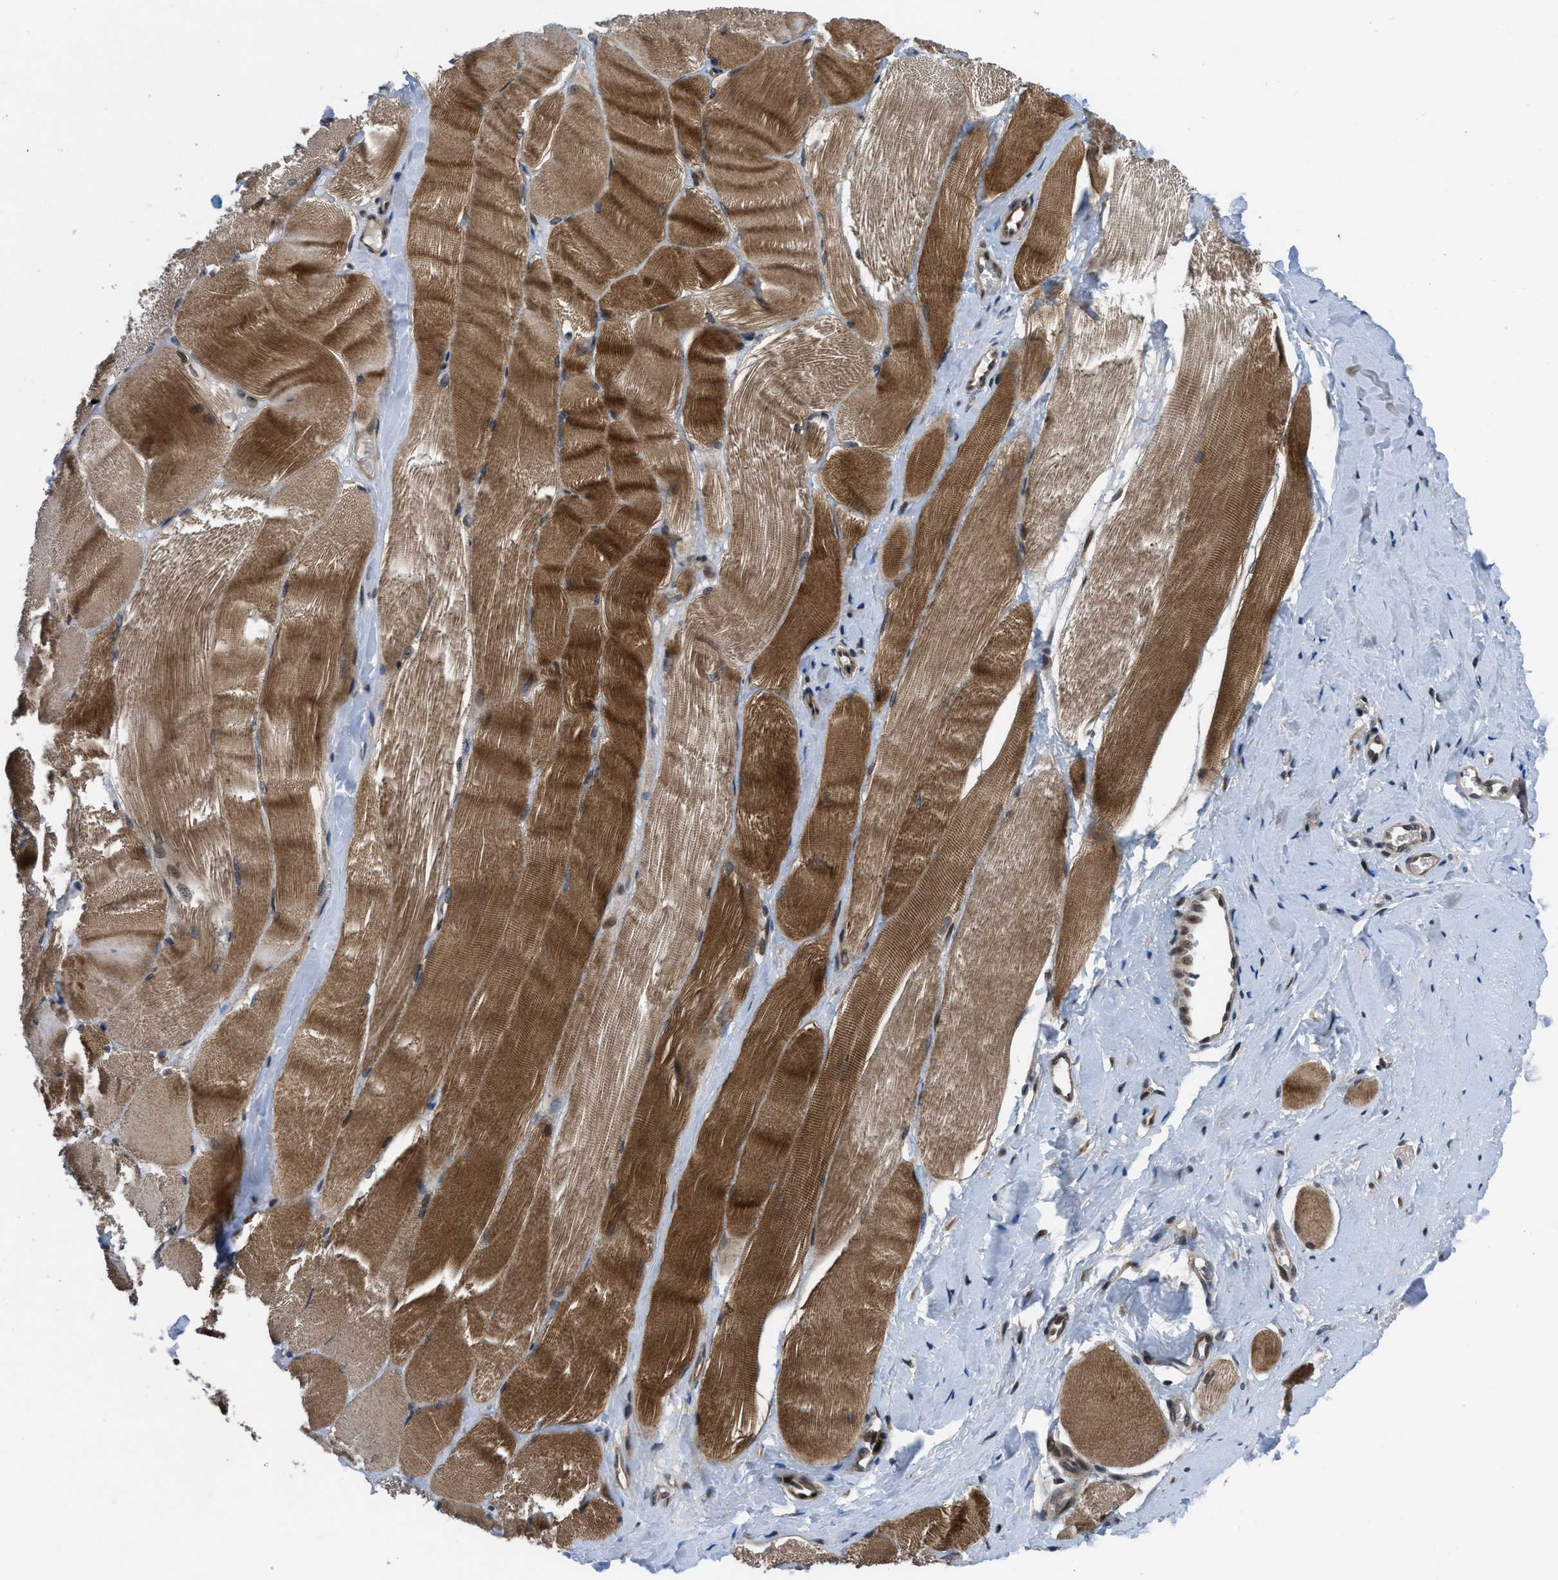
{"staining": {"intensity": "moderate", "quantity": ">75%", "location": "cytoplasmic/membranous,nuclear"}, "tissue": "skeletal muscle", "cell_type": "Myocytes", "image_type": "normal", "snomed": [{"axis": "morphology", "description": "Normal tissue, NOS"}, {"axis": "morphology", "description": "Squamous cell carcinoma, NOS"}, {"axis": "topography", "description": "Skeletal muscle"}], "caption": "DAB (3,3'-diaminobenzidine) immunohistochemical staining of unremarkable skeletal muscle reveals moderate cytoplasmic/membranous,nuclear protein expression in approximately >75% of myocytes. (brown staining indicates protein expression, while blue staining denotes nuclei).", "gene": "SETD5", "patient": {"sex": "male", "age": 51}}